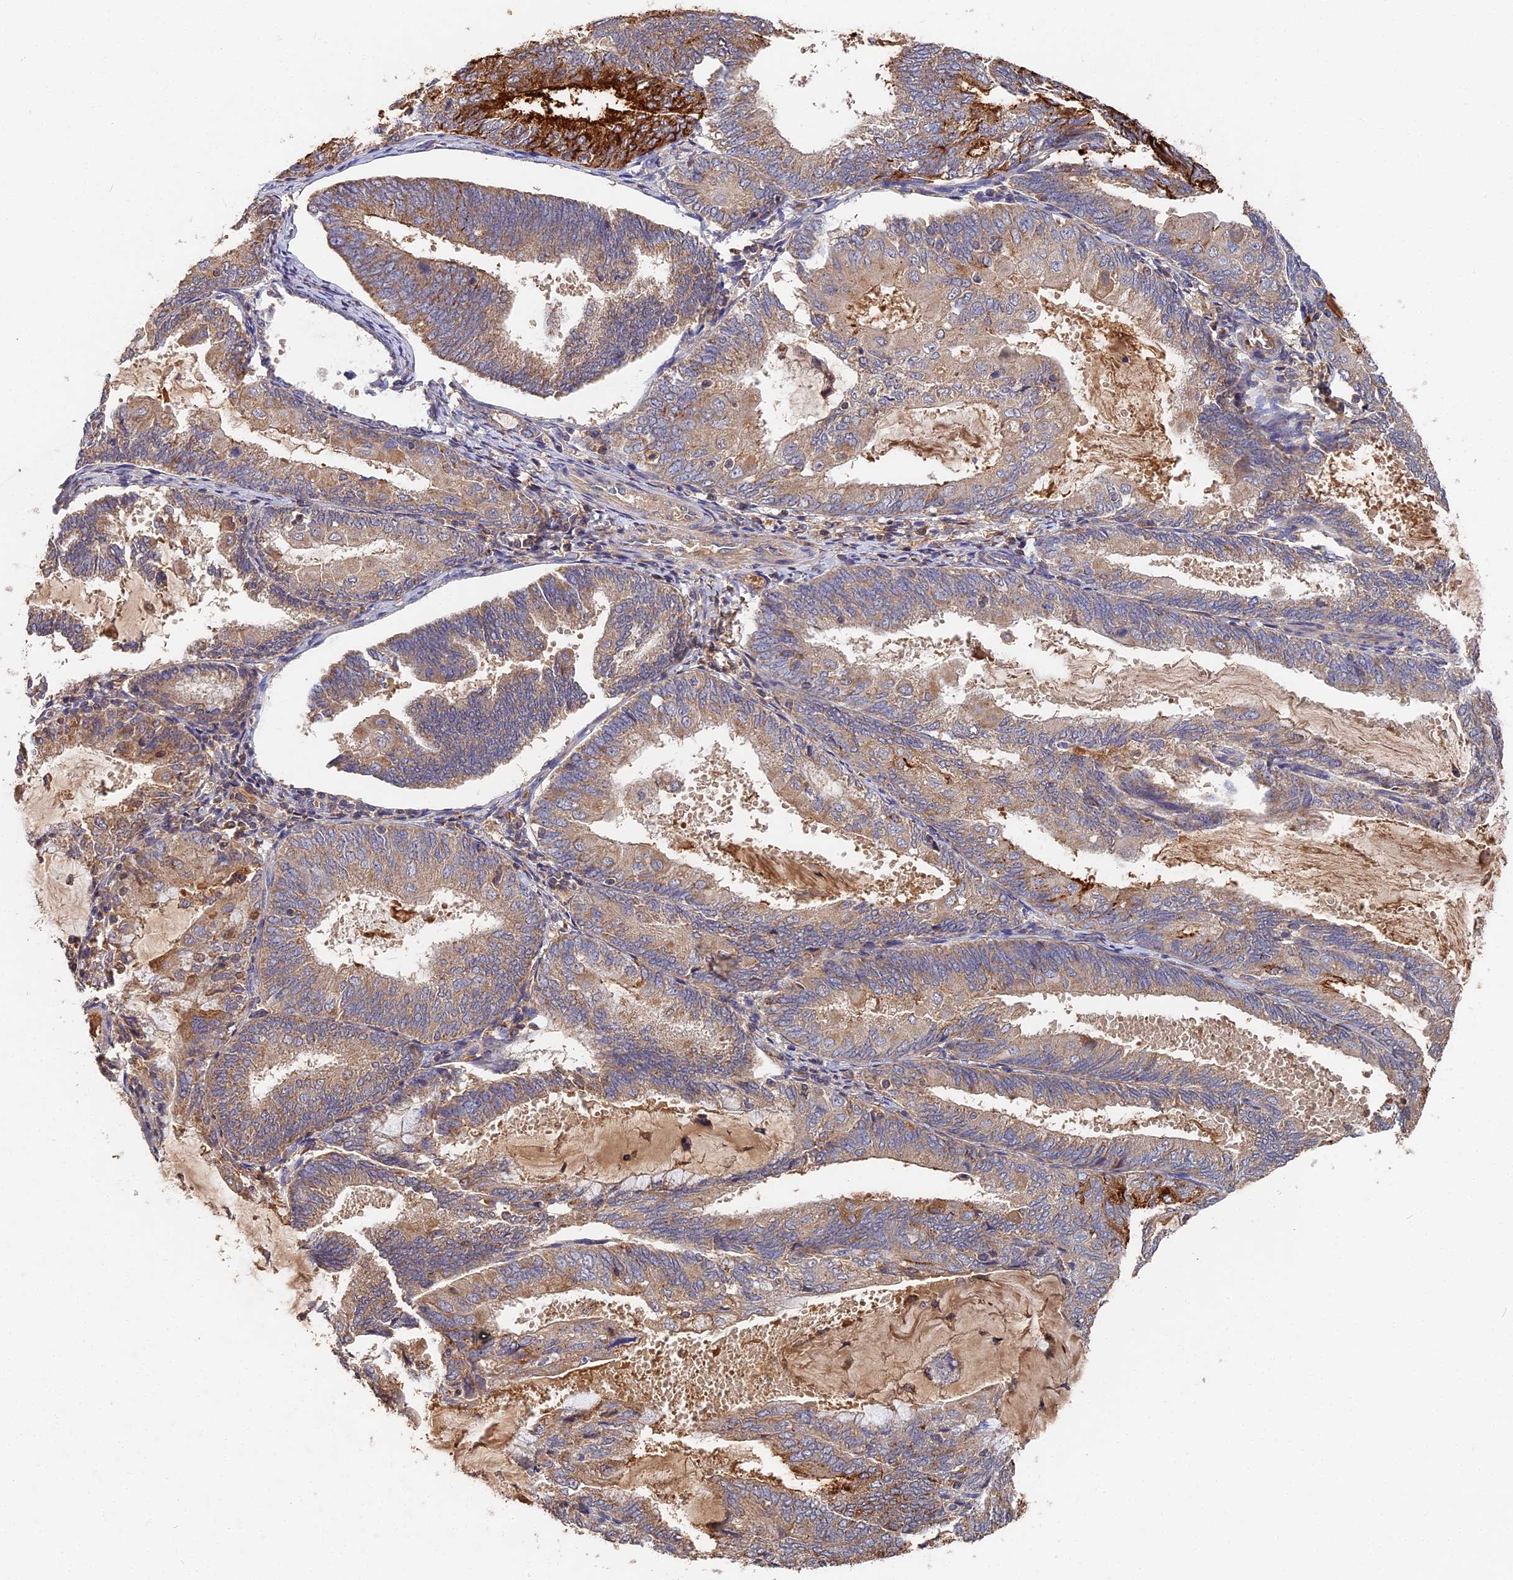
{"staining": {"intensity": "weak", "quantity": ">75%", "location": "cytoplasmic/membranous"}, "tissue": "endometrial cancer", "cell_type": "Tumor cells", "image_type": "cancer", "snomed": [{"axis": "morphology", "description": "Adenocarcinoma, NOS"}, {"axis": "topography", "description": "Endometrium"}], "caption": "Protein expression analysis of human adenocarcinoma (endometrial) reveals weak cytoplasmic/membranous staining in approximately >75% of tumor cells.", "gene": "DHRS11", "patient": {"sex": "female", "age": 81}}